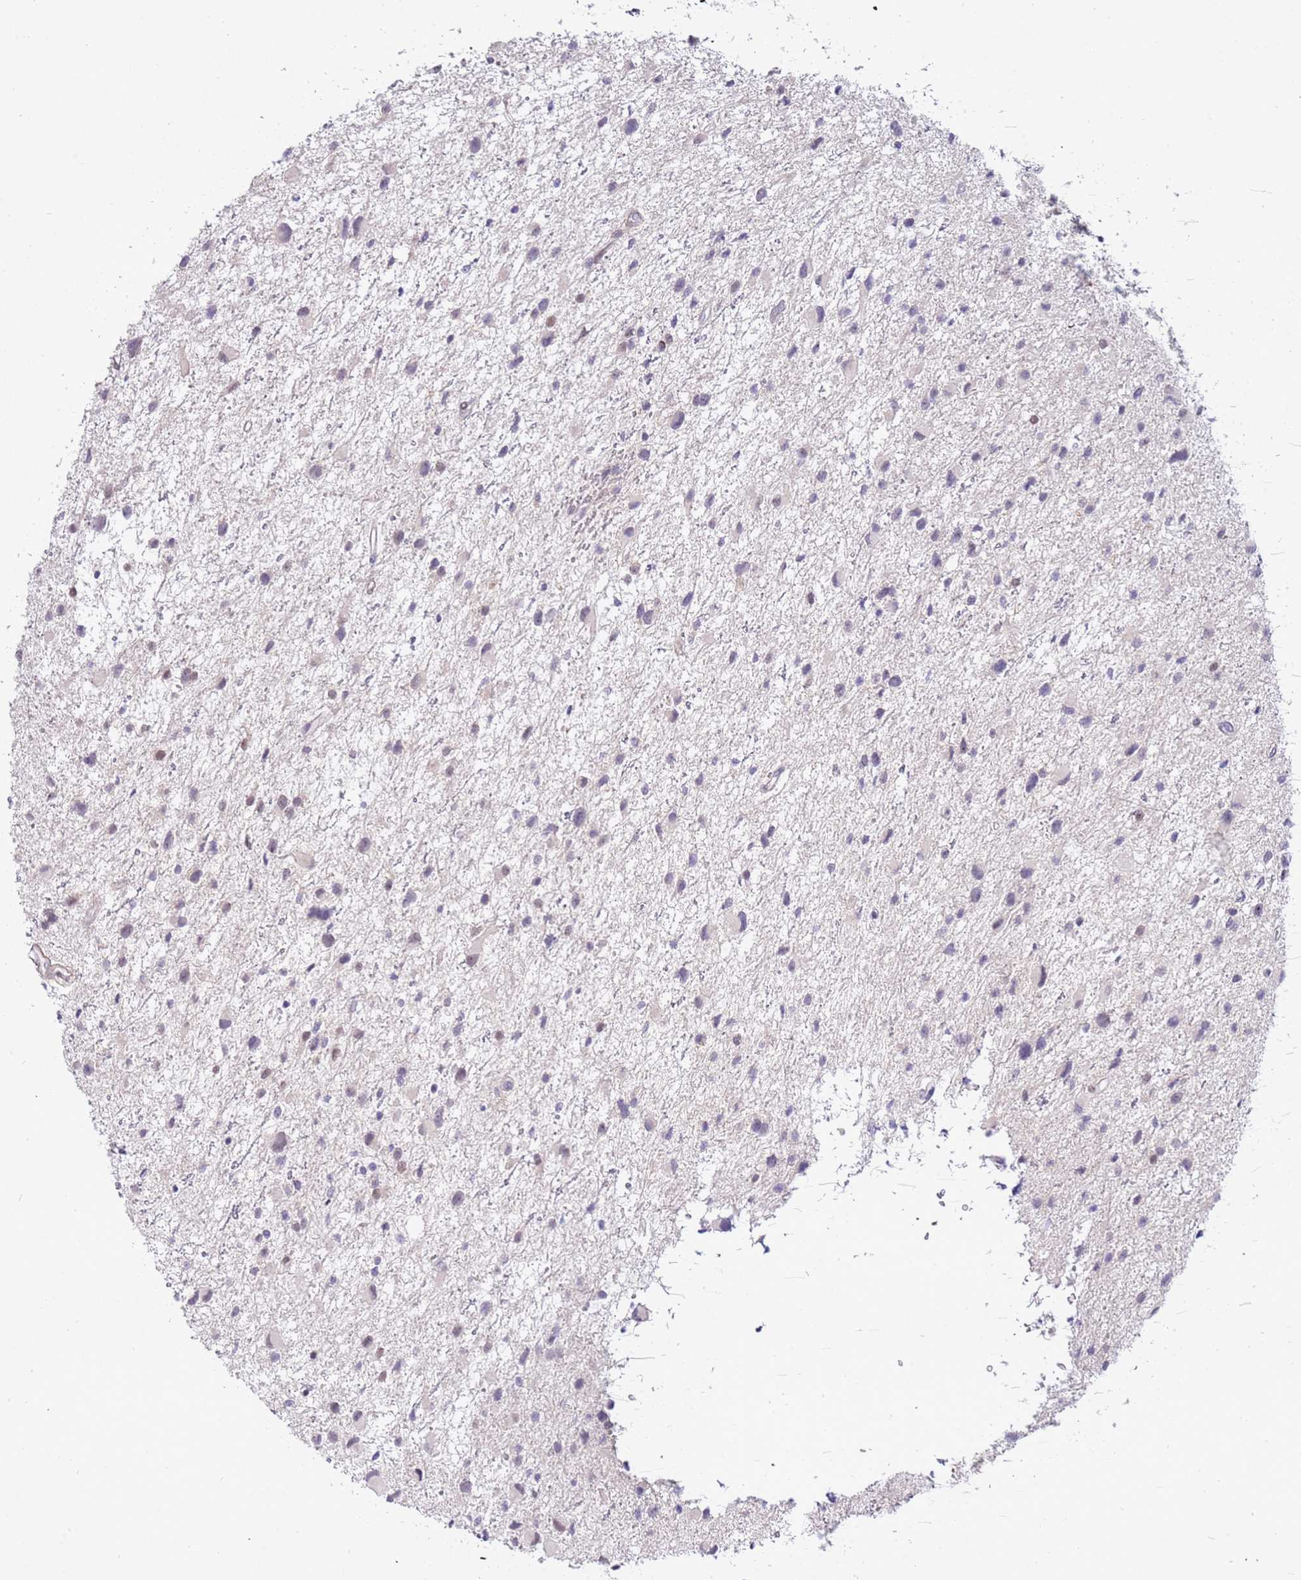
{"staining": {"intensity": "negative", "quantity": "none", "location": "none"}, "tissue": "glioma", "cell_type": "Tumor cells", "image_type": "cancer", "snomed": [{"axis": "morphology", "description": "Glioma, malignant, Low grade"}, {"axis": "topography", "description": "Brain"}], "caption": "The image shows no staining of tumor cells in malignant glioma (low-grade).", "gene": "MAGEF1", "patient": {"sex": "female", "age": 32}}